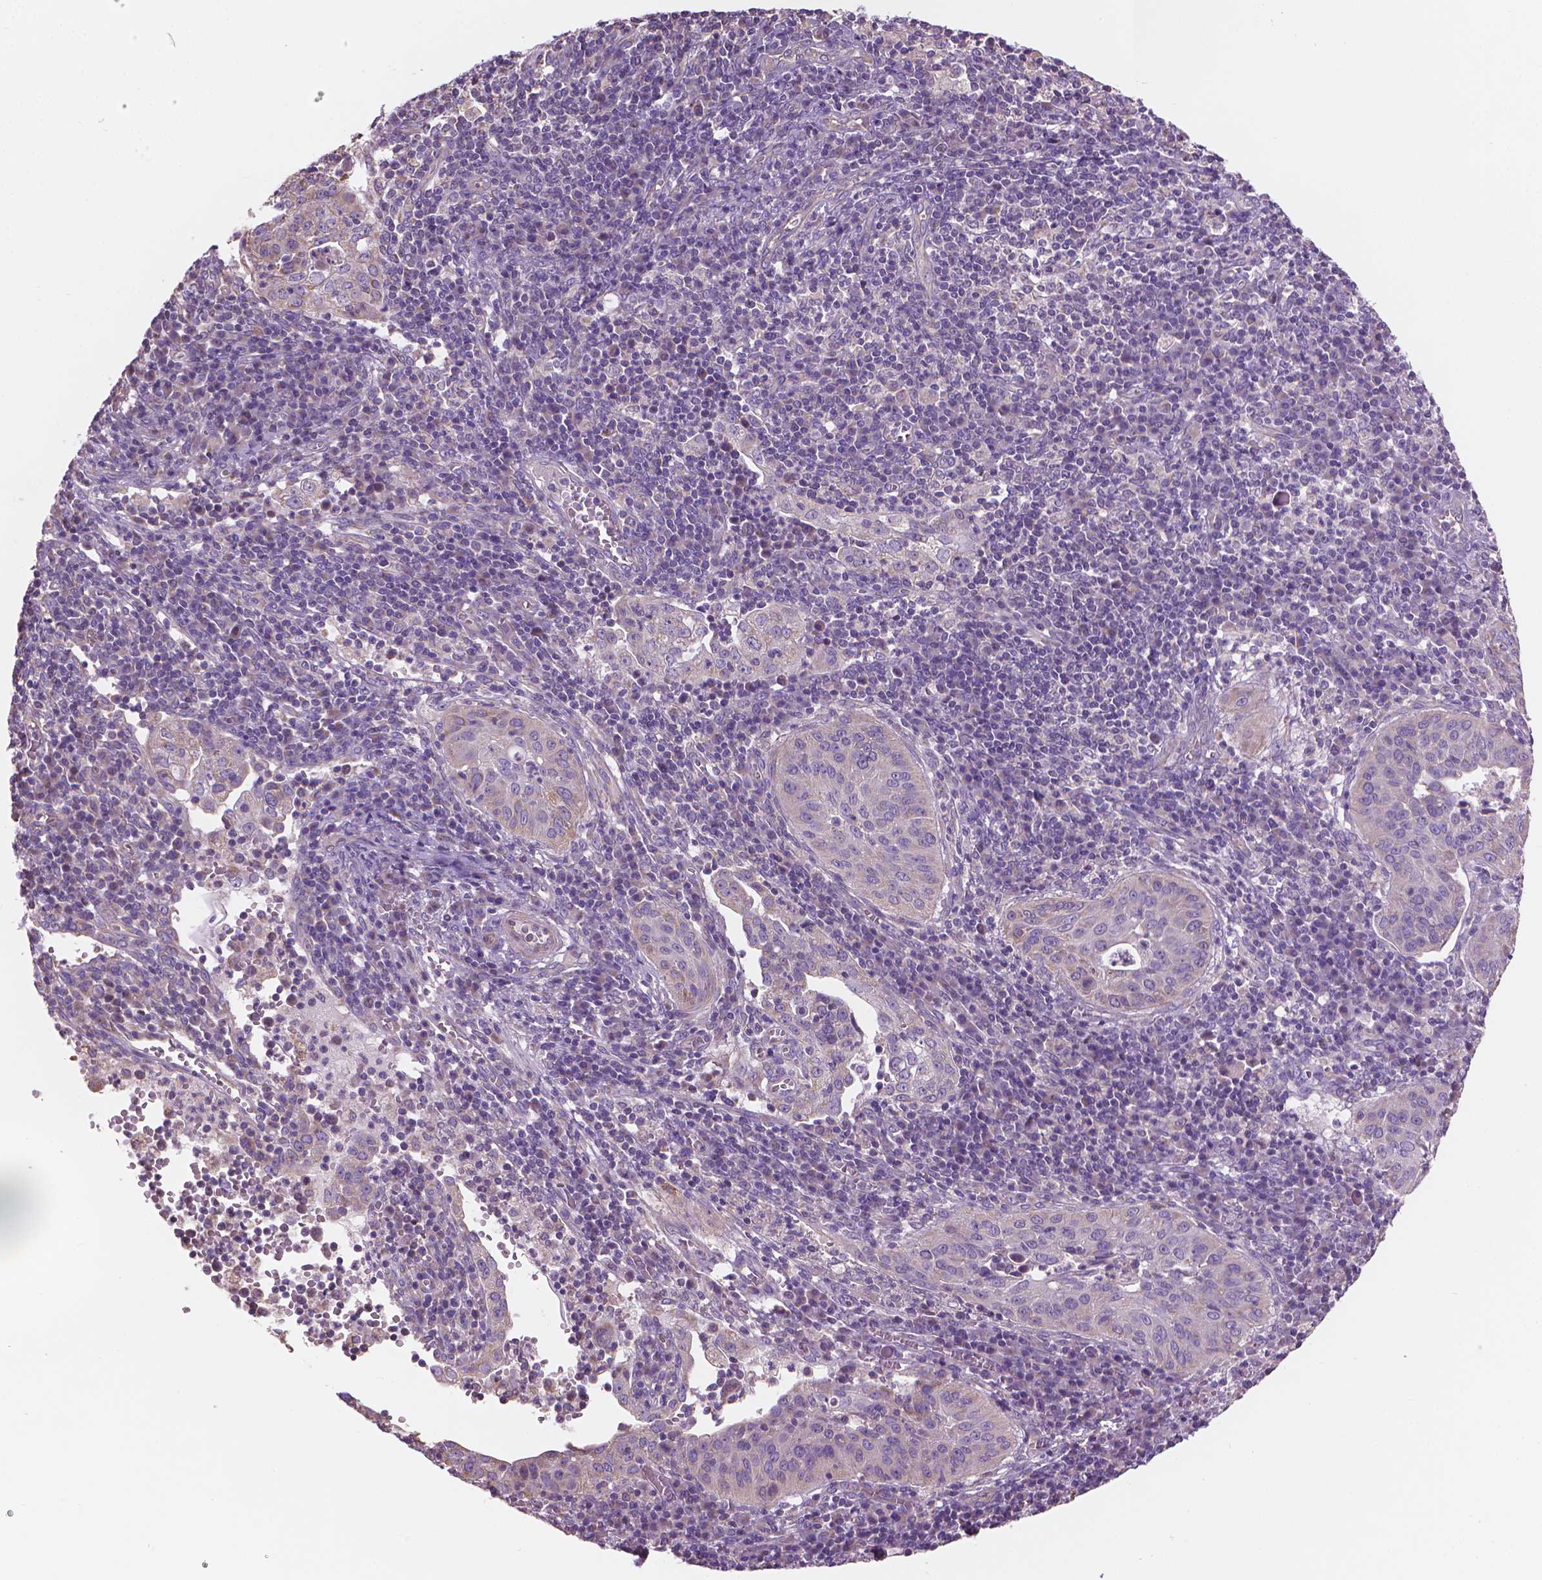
{"staining": {"intensity": "weak", "quantity": "<25%", "location": "cytoplasmic/membranous"}, "tissue": "cervical cancer", "cell_type": "Tumor cells", "image_type": "cancer", "snomed": [{"axis": "morphology", "description": "Squamous cell carcinoma, NOS"}, {"axis": "topography", "description": "Cervix"}], "caption": "Human squamous cell carcinoma (cervical) stained for a protein using immunohistochemistry (IHC) shows no expression in tumor cells.", "gene": "TTC29", "patient": {"sex": "female", "age": 39}}